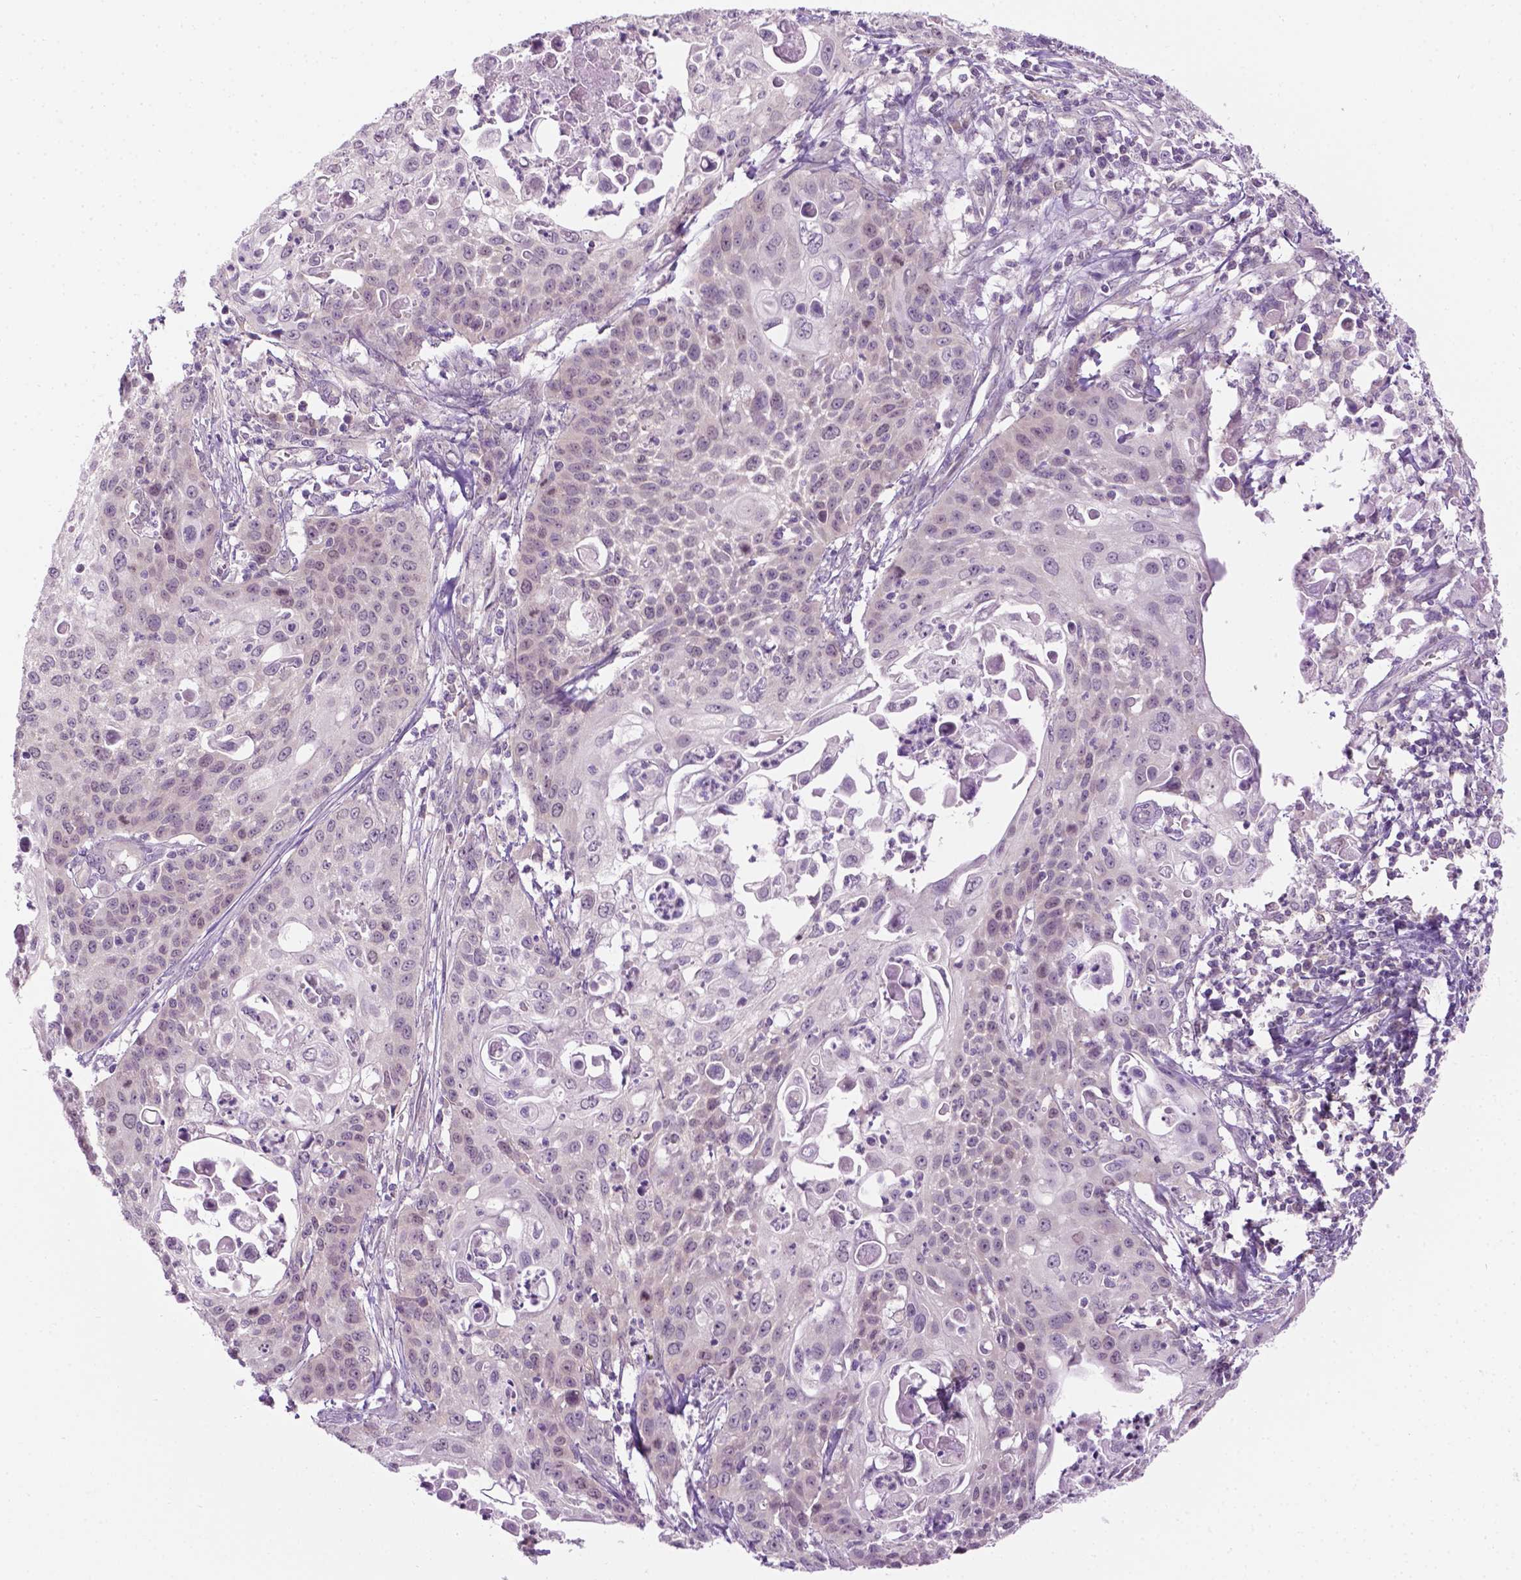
{"staining": {"intensity": "negative", "quantity": "none", "location": "none"}, "tissue": "cervical cancer", "cell_type": "Tumor cells", "image_type": "cancer", "snomed": [{"axis": "morphology", "description": "Squamous cell carcinoma, NOS"}, {"axis": "topography", "description": "Cervix"}], "caption": "A high-resolution image shows IHC staining of cervical squamous cell carcinoma, which reveals no significant positivity in tumor cells. (DAB (3,3'-diaminobenzidine) immunohistochemistry (IHC), high magnification).", "gene": "DENND4A", "patient": {"sex": "female", "age": 65}}